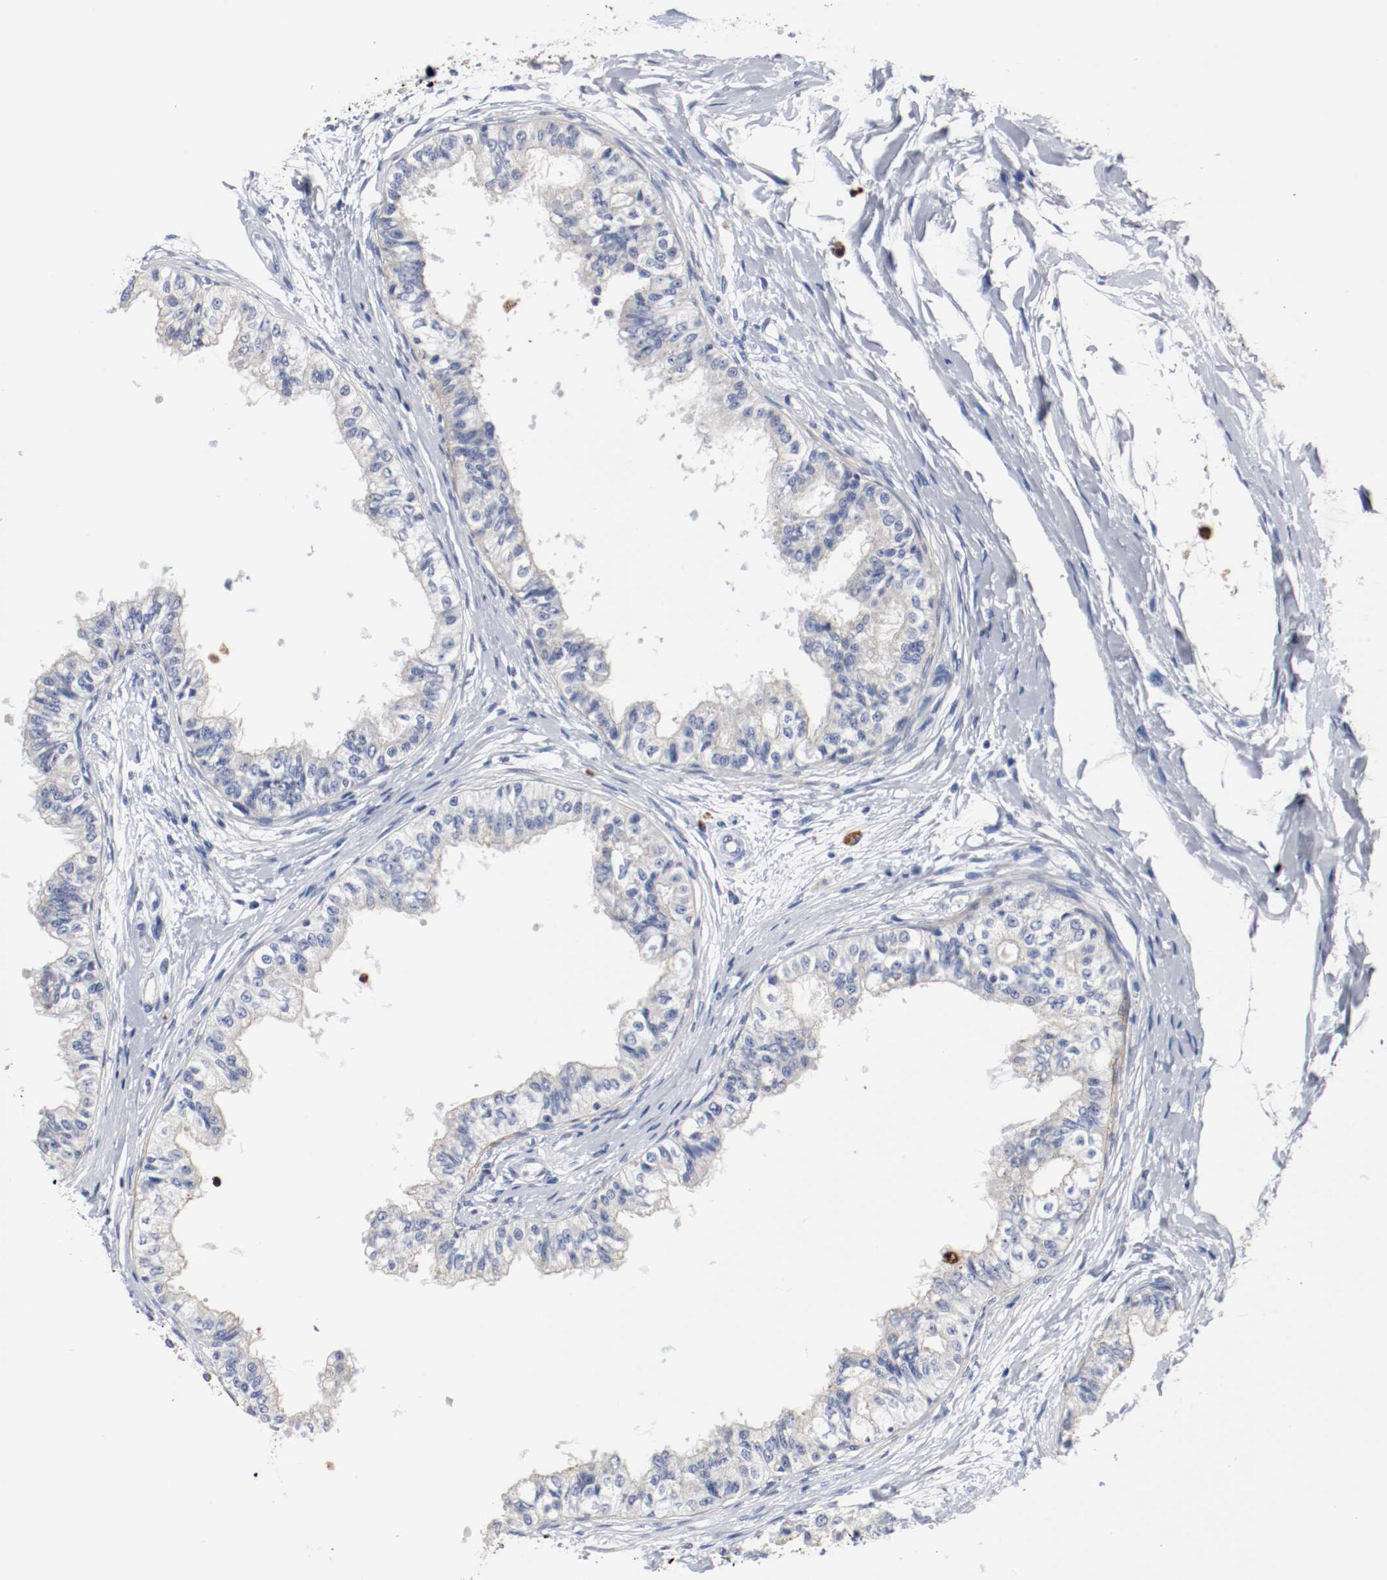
{"staining": {"intensity": "moderate", "quantity": "<25%", "location": "cytoplasmic/membranous"}, "tissue": "epididymis", "cell_type": "Glandular cells", "image_type": "normal", "snomed": [{"axis": "morphology", "description": "Normal tissue, NOS"}, {"axis": "morphology", "description": "Adenocarcinoma, metastatic, NOS"}, {"axis": "topography", "description": "Testis"}, {"axis": "topography", "description": "Epididymis"}], "caption": "Protein staining of normal epididymis shows moderate cytoplasmic/membranous expression in approximately <25% of glandular cells. The protein is shown in brown color, while the nuclei are stained blue.", "gene": "TNC", "patient": {"sex": "male", "age": 26}}